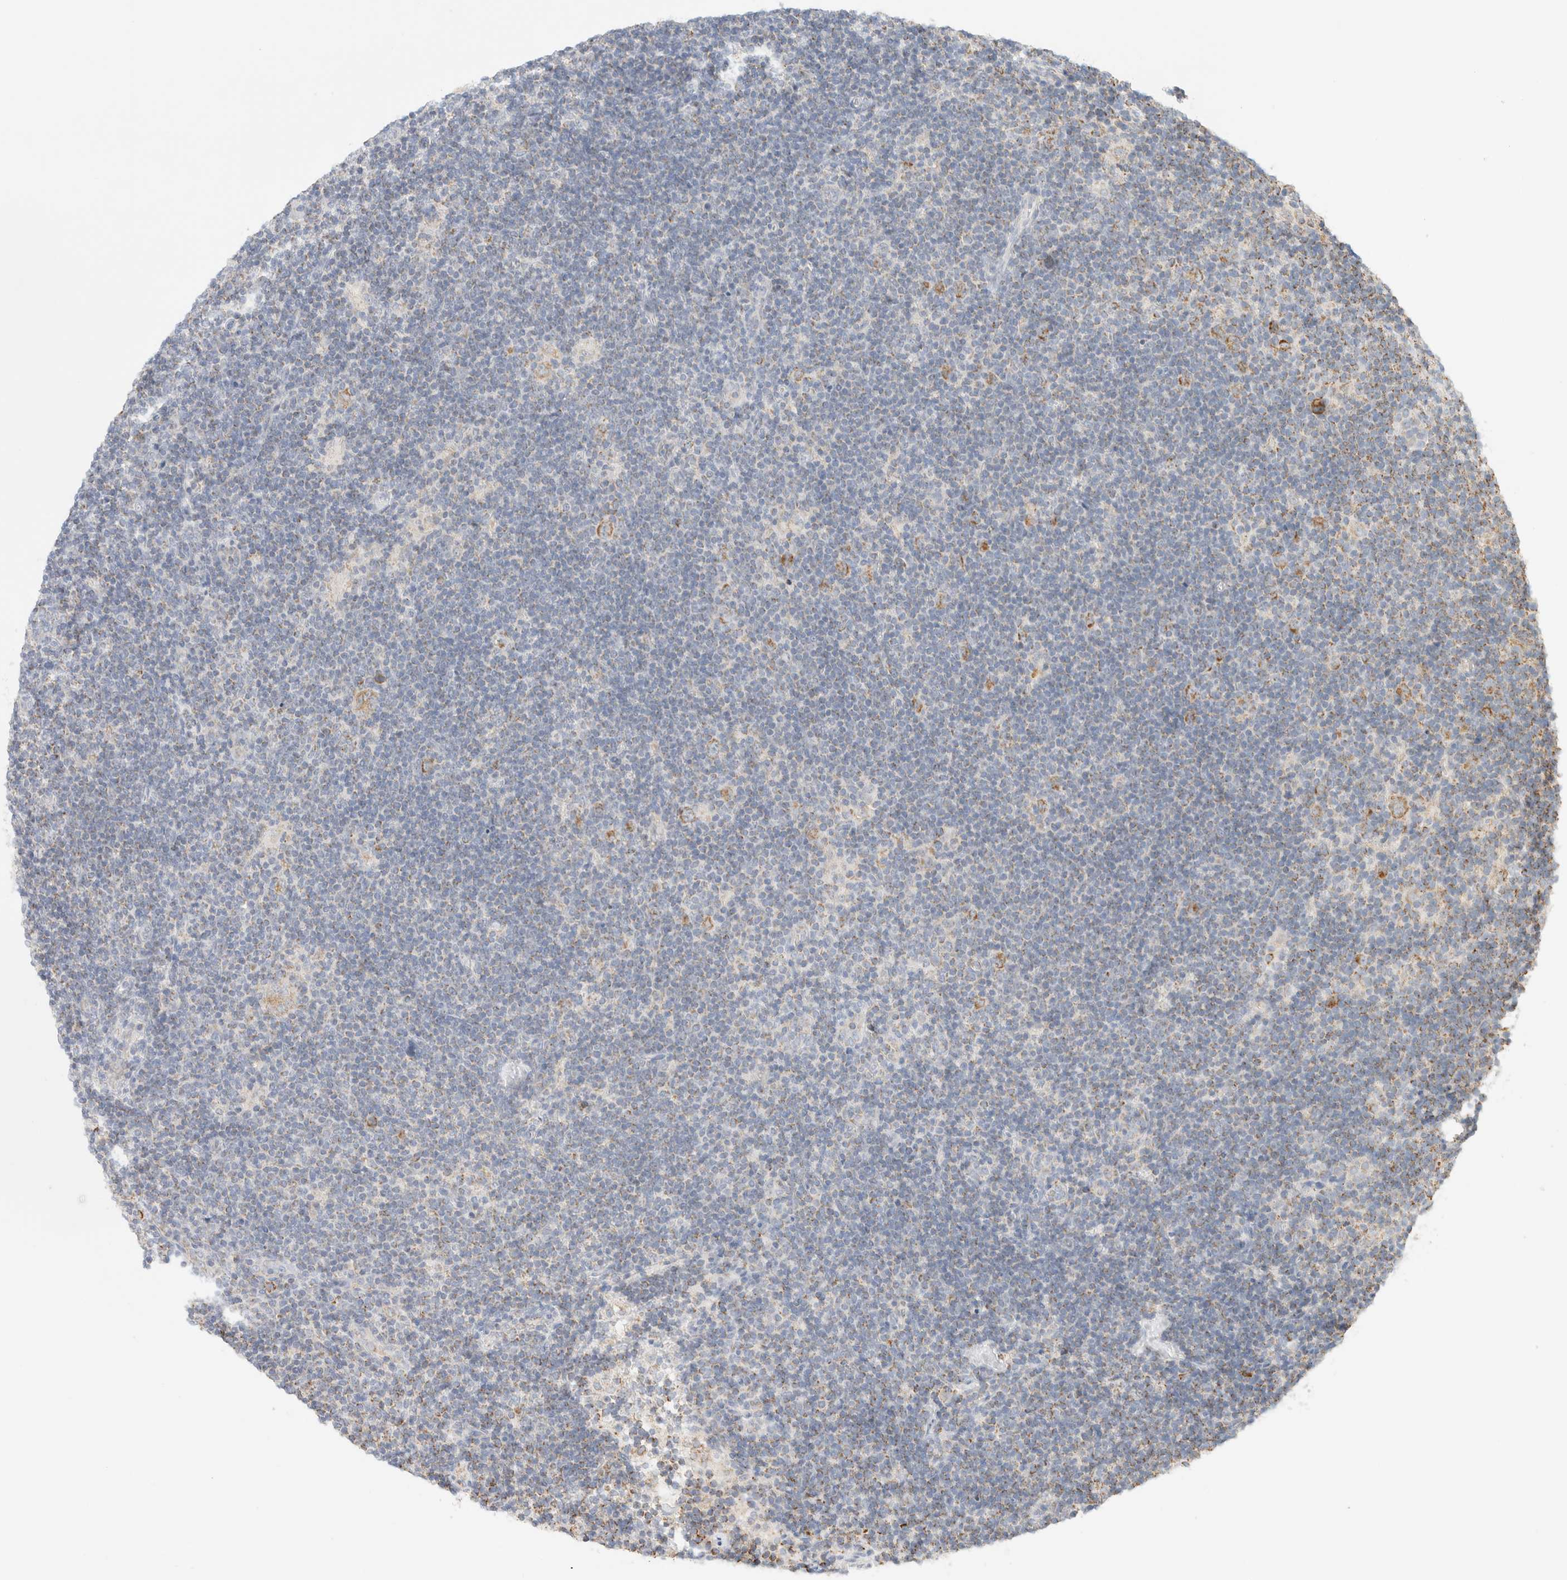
{"staining": {"intensity": "moderate", "quantity": ">75%", "location": "cytoplasmic/membranous"}, "tissue": "lymphoma", "cell_type": "Tumor cells", "image_type": "cancer", "snomed": [{"axis": "morphology", "description": "Hodgkin's disease, NOS"}, {"axis": "topography", "description": "Lymph node"}], "caption": "High-power microscopy captured an immunohistochemistry micrograph of Hodgkin's disease, revealing moderate cytoplasmic/membranous expression in about >75% of tumor cells.", "gene": "HDHD3", "patient": {"sex": "female", "age": 57}}